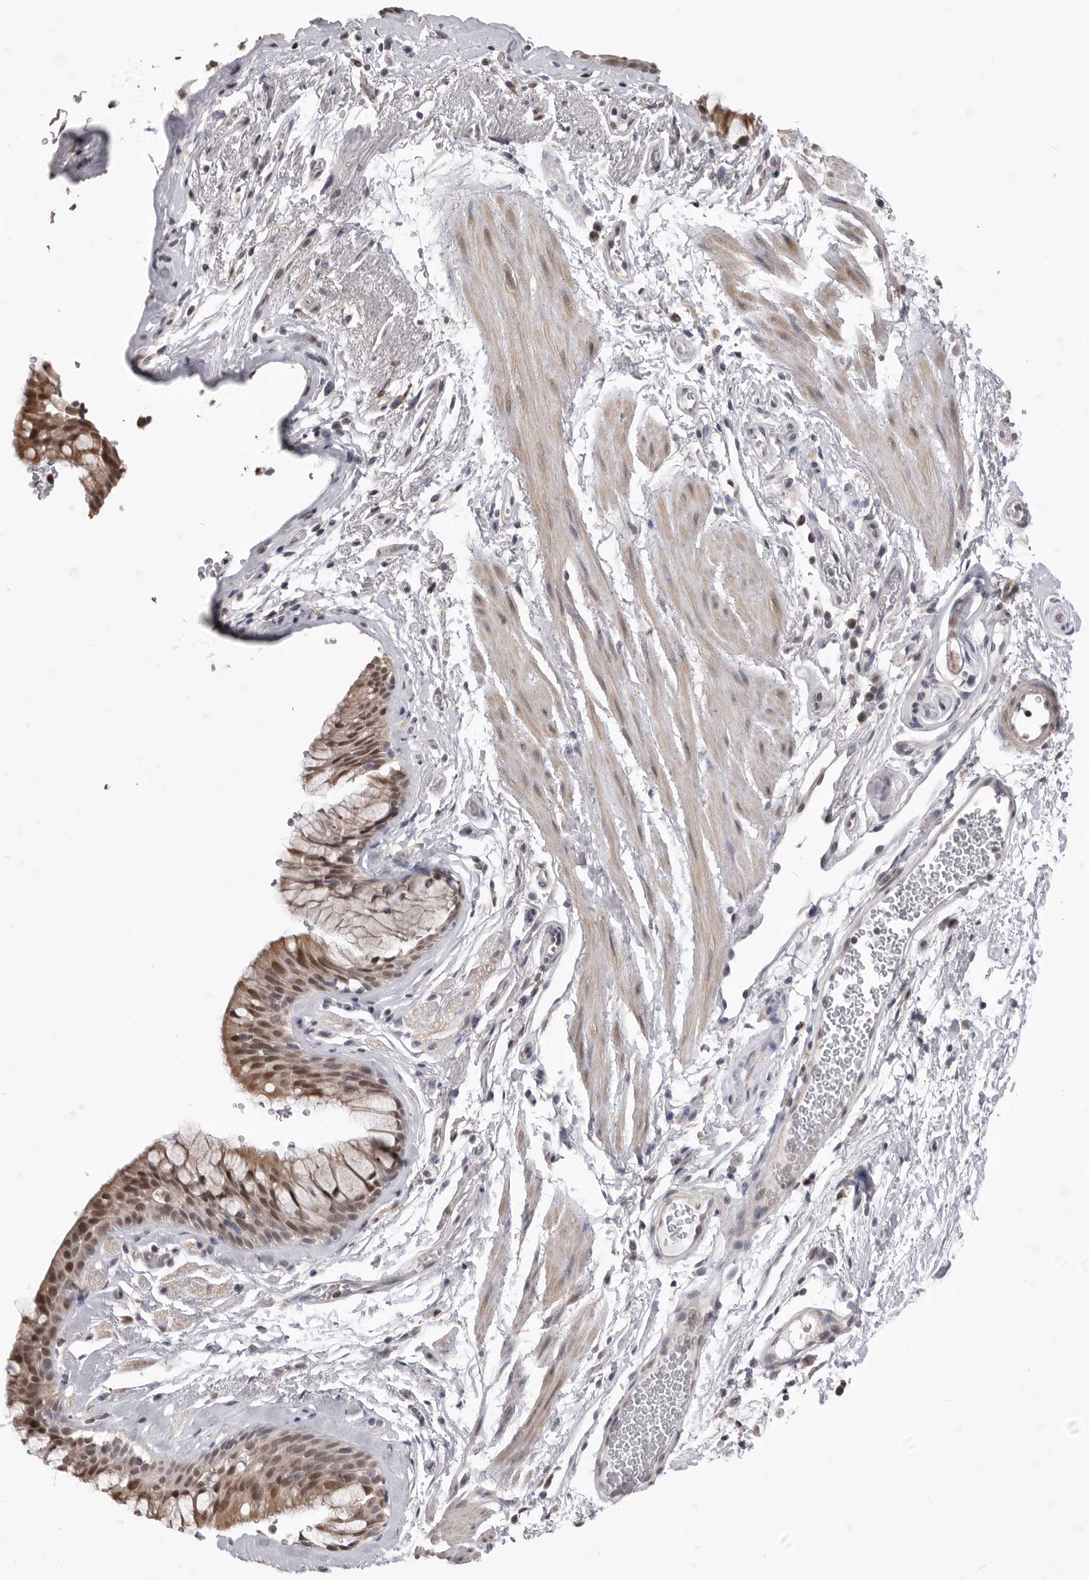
{"staining": {"intensity": "moderate", "quantity": ">75%", "location": "cytoplasmic/membranous,nuclear"}, "tissue": "bronchus", "cell_type": "Respiratory epithelial cells", "image_type": "normal", "snomed": [{"axis": "morphology", "description": "Normal tissue, NOS"}, {"axis": "topography", "description": "Cartilage tissue"}, {"axis": "topography", "description": "Bronchus"}], "caption": "Protein expression analysis of normal bronchus shows moderate cytoplasmic/membranous,nuclear positivity in approximately >75% of respiratory epithelial cells.", "gene": "SMARCC1", "patient": {"sex": "female", "age": 53}}